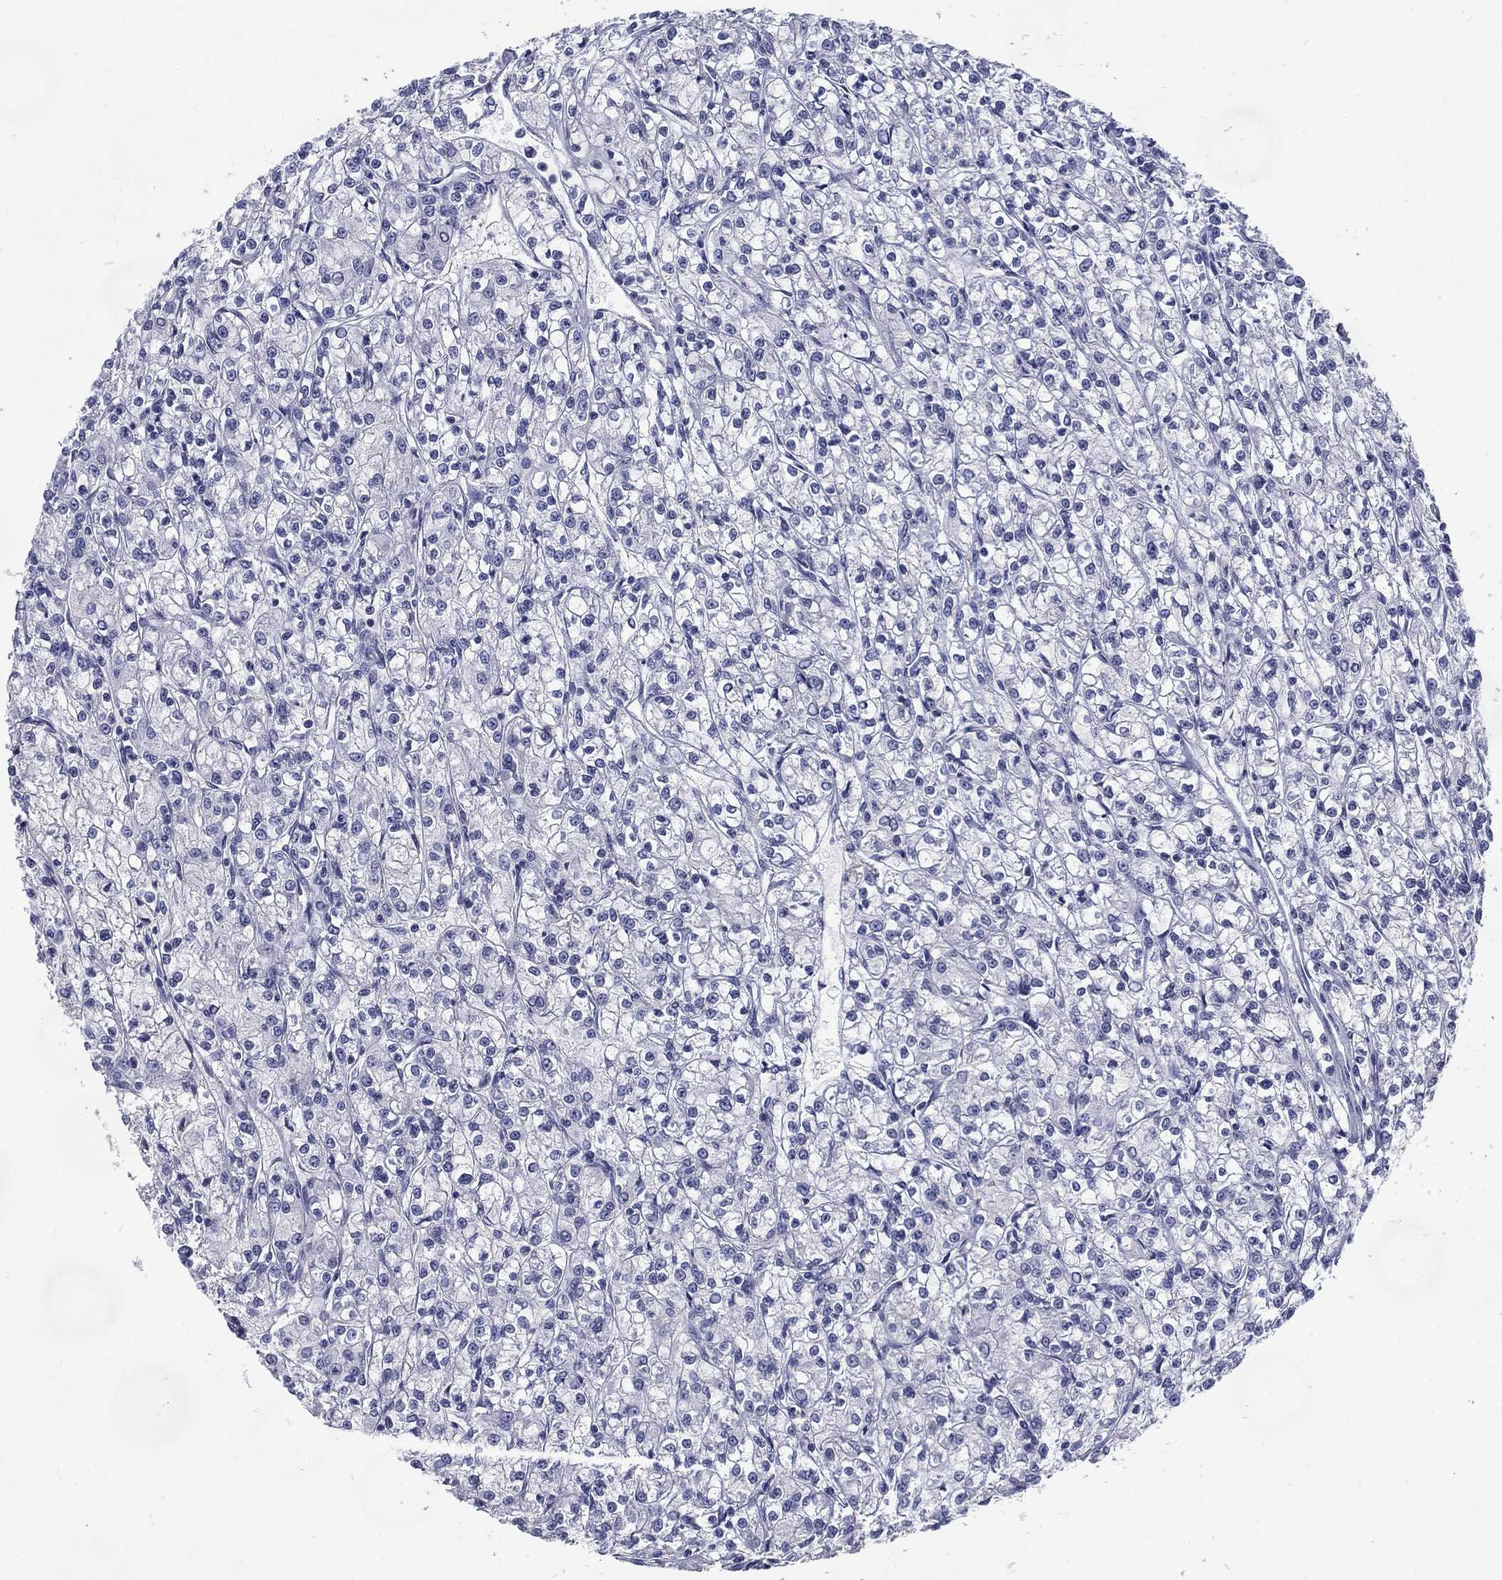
{"staining": {"intensity": "negative", "quantity": "none", "location": "none"}, "tissue": "renal cancer", "cell_type": "Tumor cells", "image_type": "cancer", "snomed": [{"axis": "morphology", "description": "Adenocarcinoma, NOS"}, {"axis": "topography", "description": "Kidney"}], "caption": "Immunohistochemical staining of human renal cancer demonstrates no significant positivity in tumor cells. The staining is performed using DAB (3,3'-diaminobenzidine) brown chromogen with nuclei counter-stained in using hematoxylin.", "gene": "C19orf18", "patient": {"sex": "female", "age": 59}}